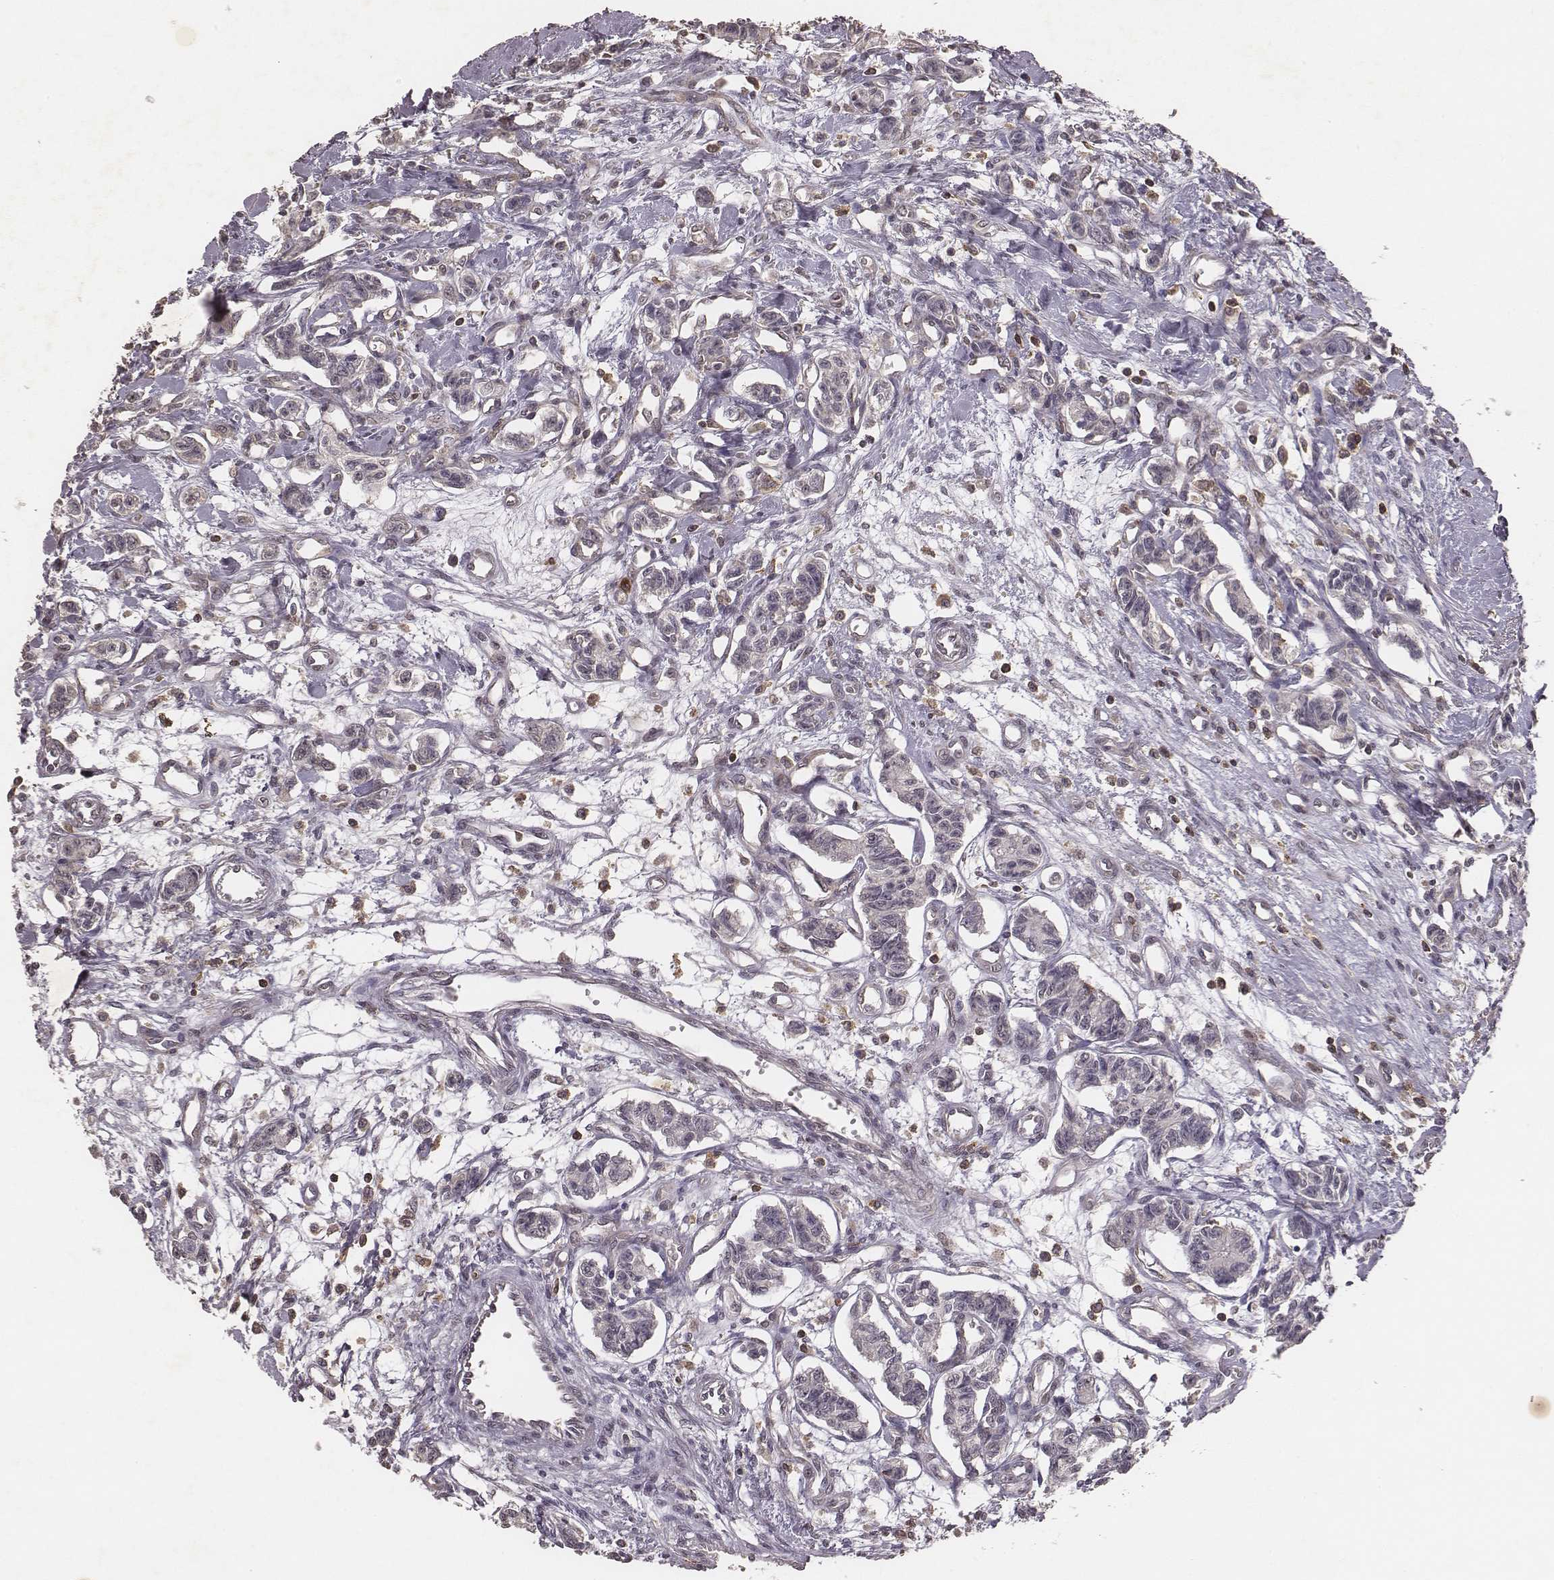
{"staining": {"intensity": "negative", "quantity": "none", "location": "none"}, "tissue": "carcinoid", "cell_type": "Tumor cells", "image_type": "cancer", "snomed": [{"axis": "morphology", "description": "Carcinoid, malignant, NOS"}, {"axis": "topography", "description": "Kidney"}], "caption": "Immunohistochemistry histopathology image of carcinoid (malignant) stained for a protein (brown), which shows no expression in tumor cells.", "gene": "PILRA", "patient": {"sex": "female", "age": 41}}